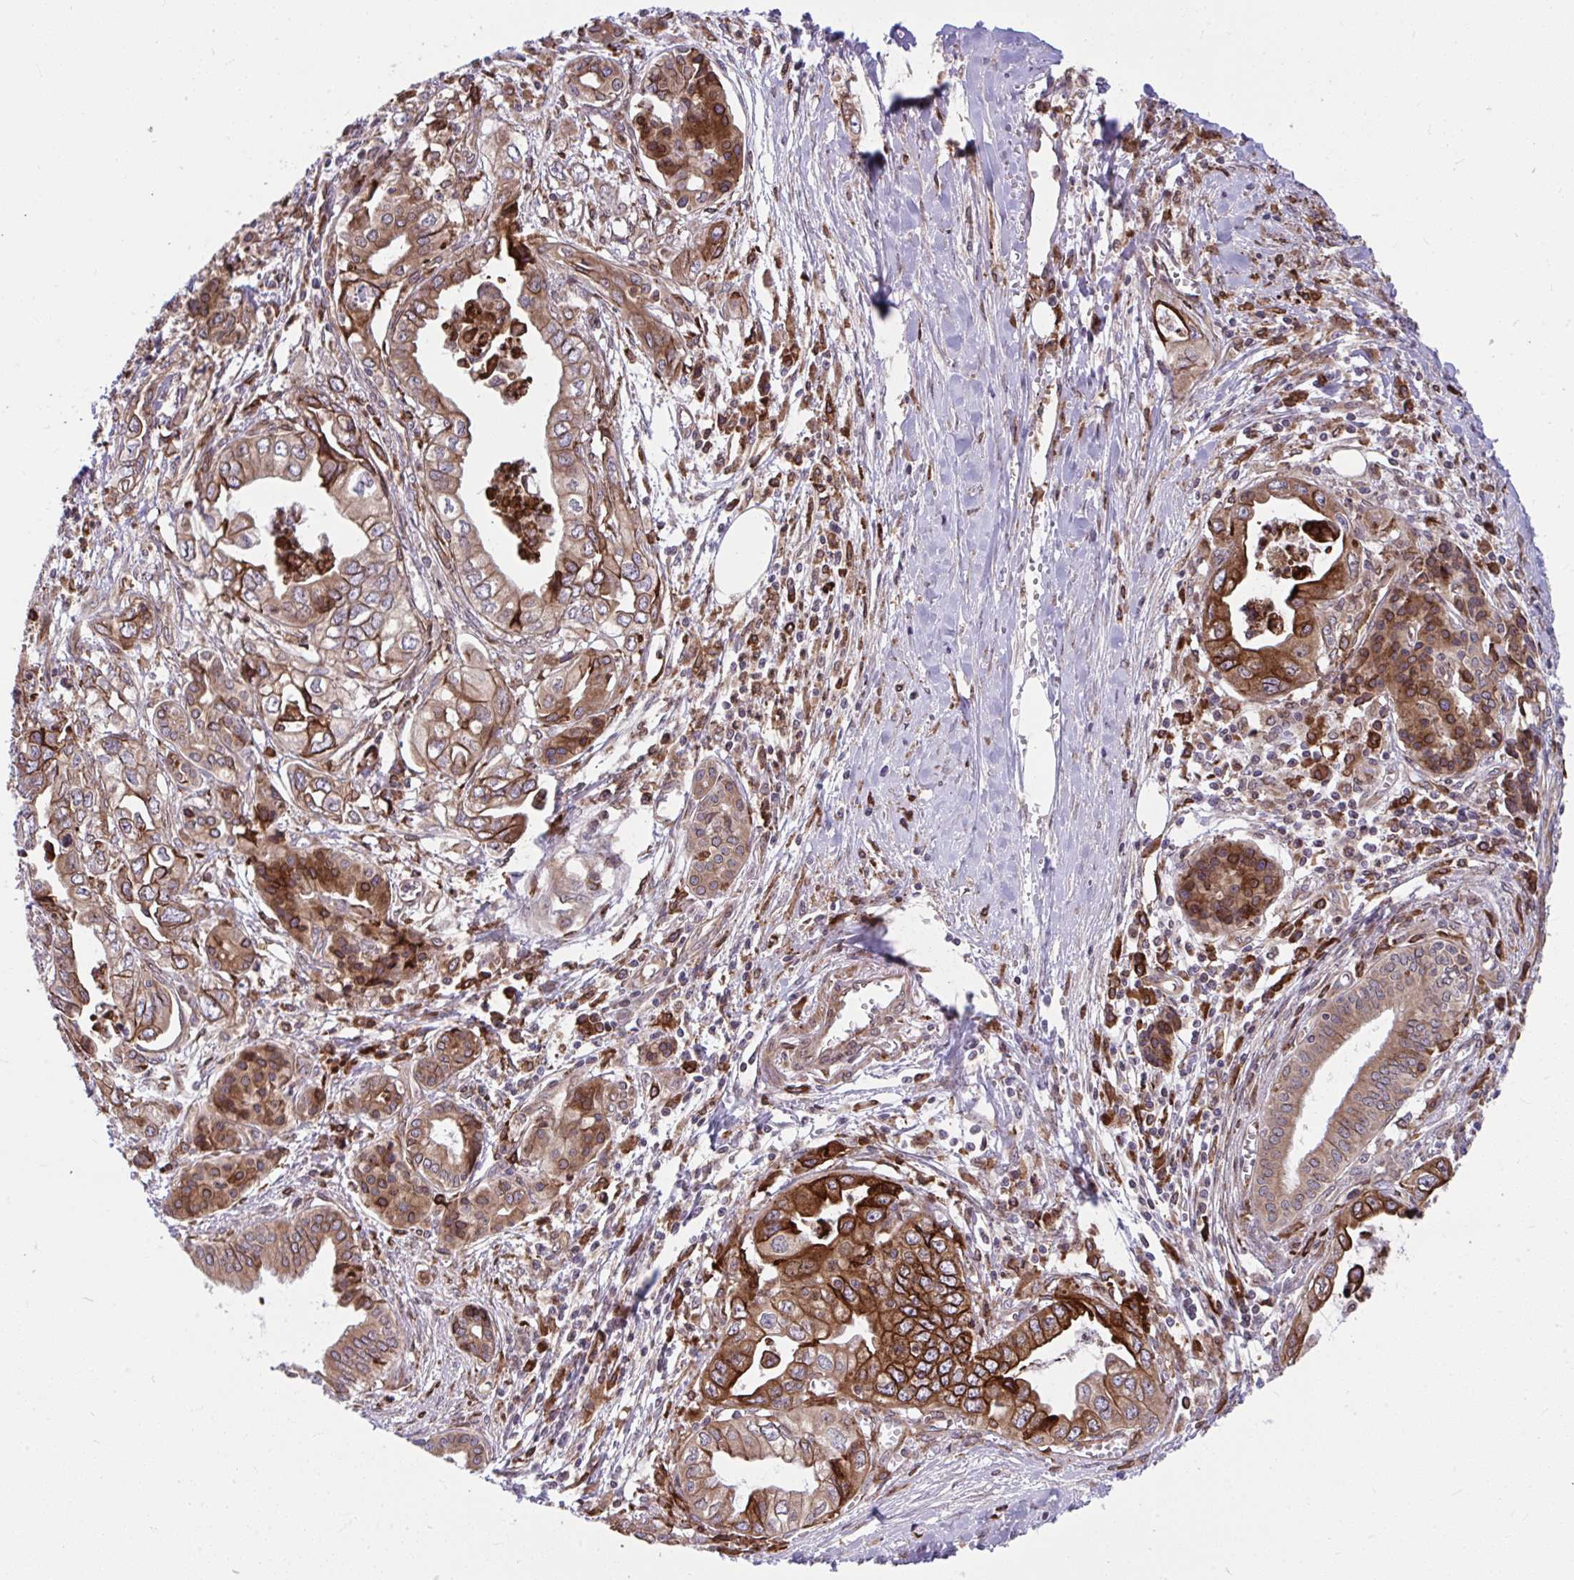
{"staining": {"intensity": "strong", "quantity": "25%-75%", "location": "cytoplasmic/membranous"}, "tissue": "pancreatic cancer", "cell_type": "Tumor cells", "image_type": "cancer", "snomed": [{"axis": "morphology", "description": "Adenocarcinoma, NOS"}, {"axis": "topography", "description": "Pancreas"}], "caption": "Immunohistochemistry (IHC) staining of pancreatic cancer (adenocarcinoma), which demonstrates high levels of strong cytoplasmic/membranous staining in approximately 25%-75% of tumor cells indicating strong cytoplasmic/membranous protein staining. The staining was performed using DAB (brown) for protein detection and nuclei were counterstained in hematoxylin (blue).", "gene": "STIM2", "patient": {"sex": "male", "age": 68}}